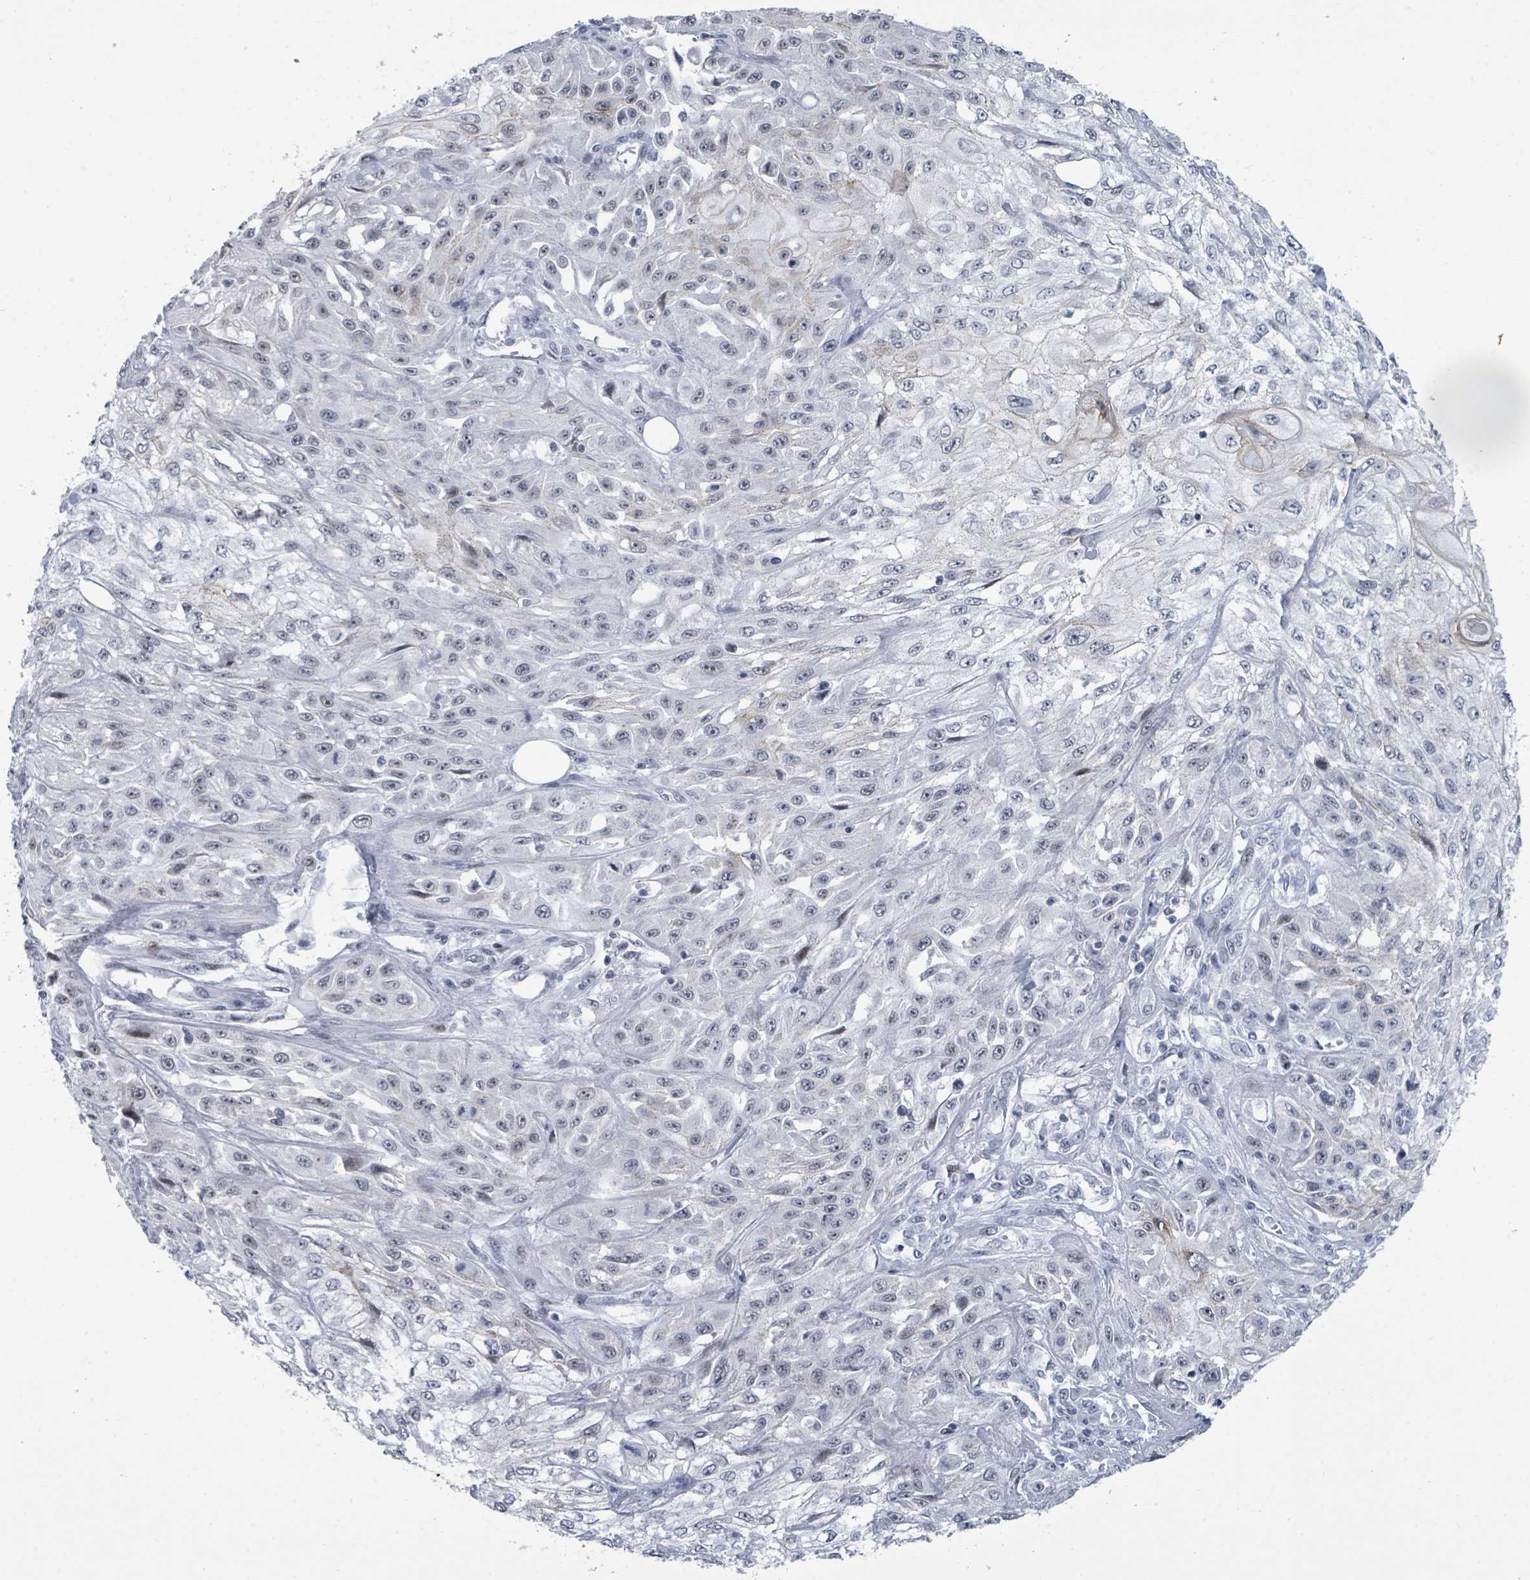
{"staining": {"intensity": "negative", "quantity": "none", "location": "none"}, "tissue": "skin cancer", "cell_type": "Tumor cells", "image_type": "cancer", "snomed": [{"axis": "morphology", "description": "Squamous cell carcinoma, NOS"}, {"axis": "morphology", "description": "Squamous cell carcinoma, metastatic, NOS"}, {"axis": "topography", "description": "Skin"}, {"axis": "topography", "description": "Lymph node"}], "caption": "High power microscopy micrograph of an IHC micrograph of skin cancer (metastatic squamous cell carcinoma), revealing no significant positivity in tumor cells.", "gene": "CT45A5", "patient": {"sex": "male", "age": 75}}